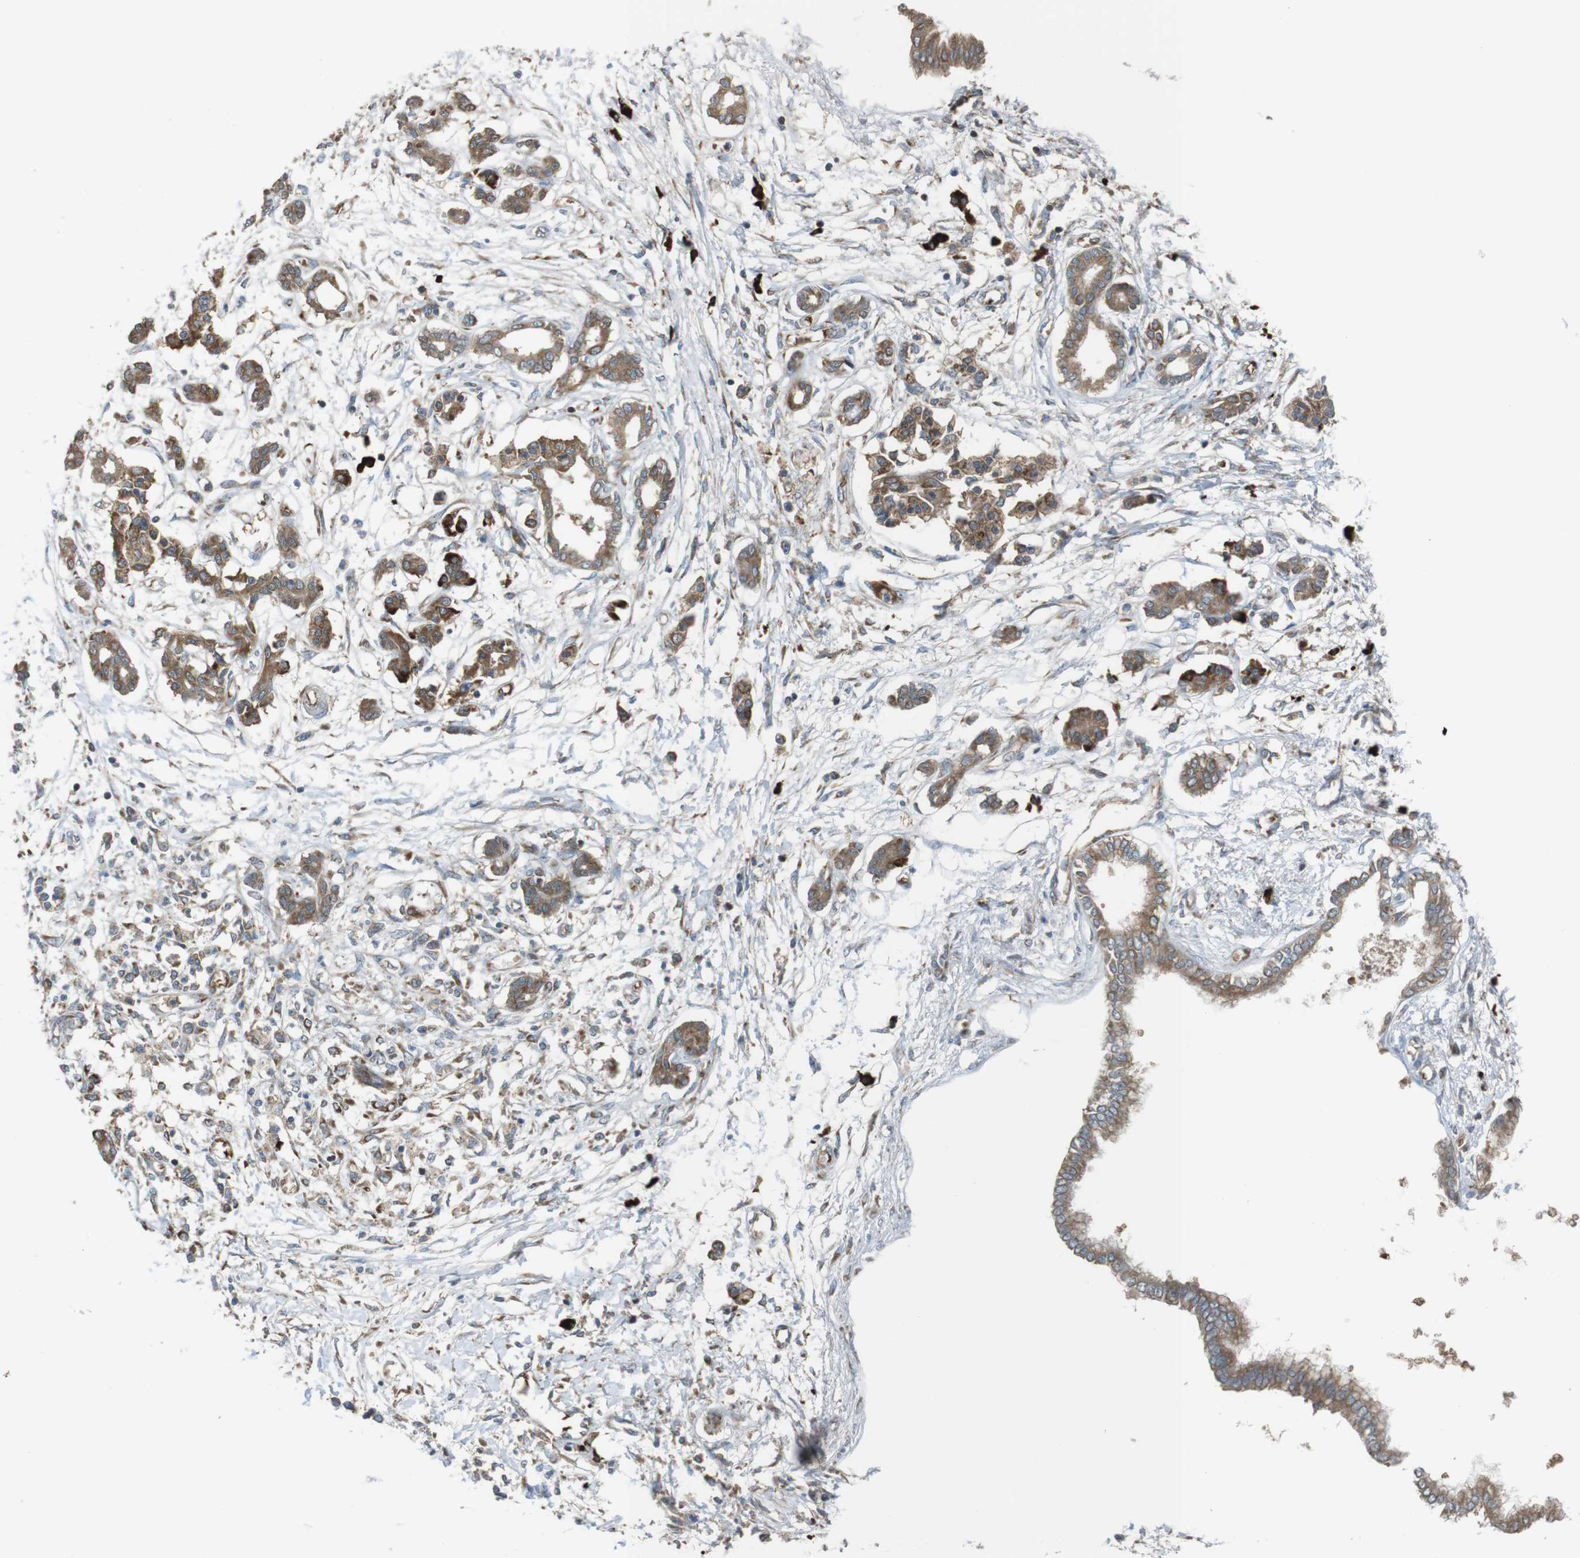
{"staining": {"intensity": "moderate", "quantity": ">75%", "location": "cytoplasmic/membranous"}, "tissue": "pancreatic cancer", "cell_type": "Tumor cells", "image_type": "cancer", "snomed": [{"axis": "morphology", "description": "Adenocarcinoma, NOS"}, {"axis": "topography", "description": "Pancreas"}], "caption": "The immunohistochemical stain highlights moderate cytoplasmic/membranous positivity in tumor cells of adenocarcinoma (pancreatic) tissue.", "gene": "SSR3", "patient": {"sex": "male", "age": 56}}